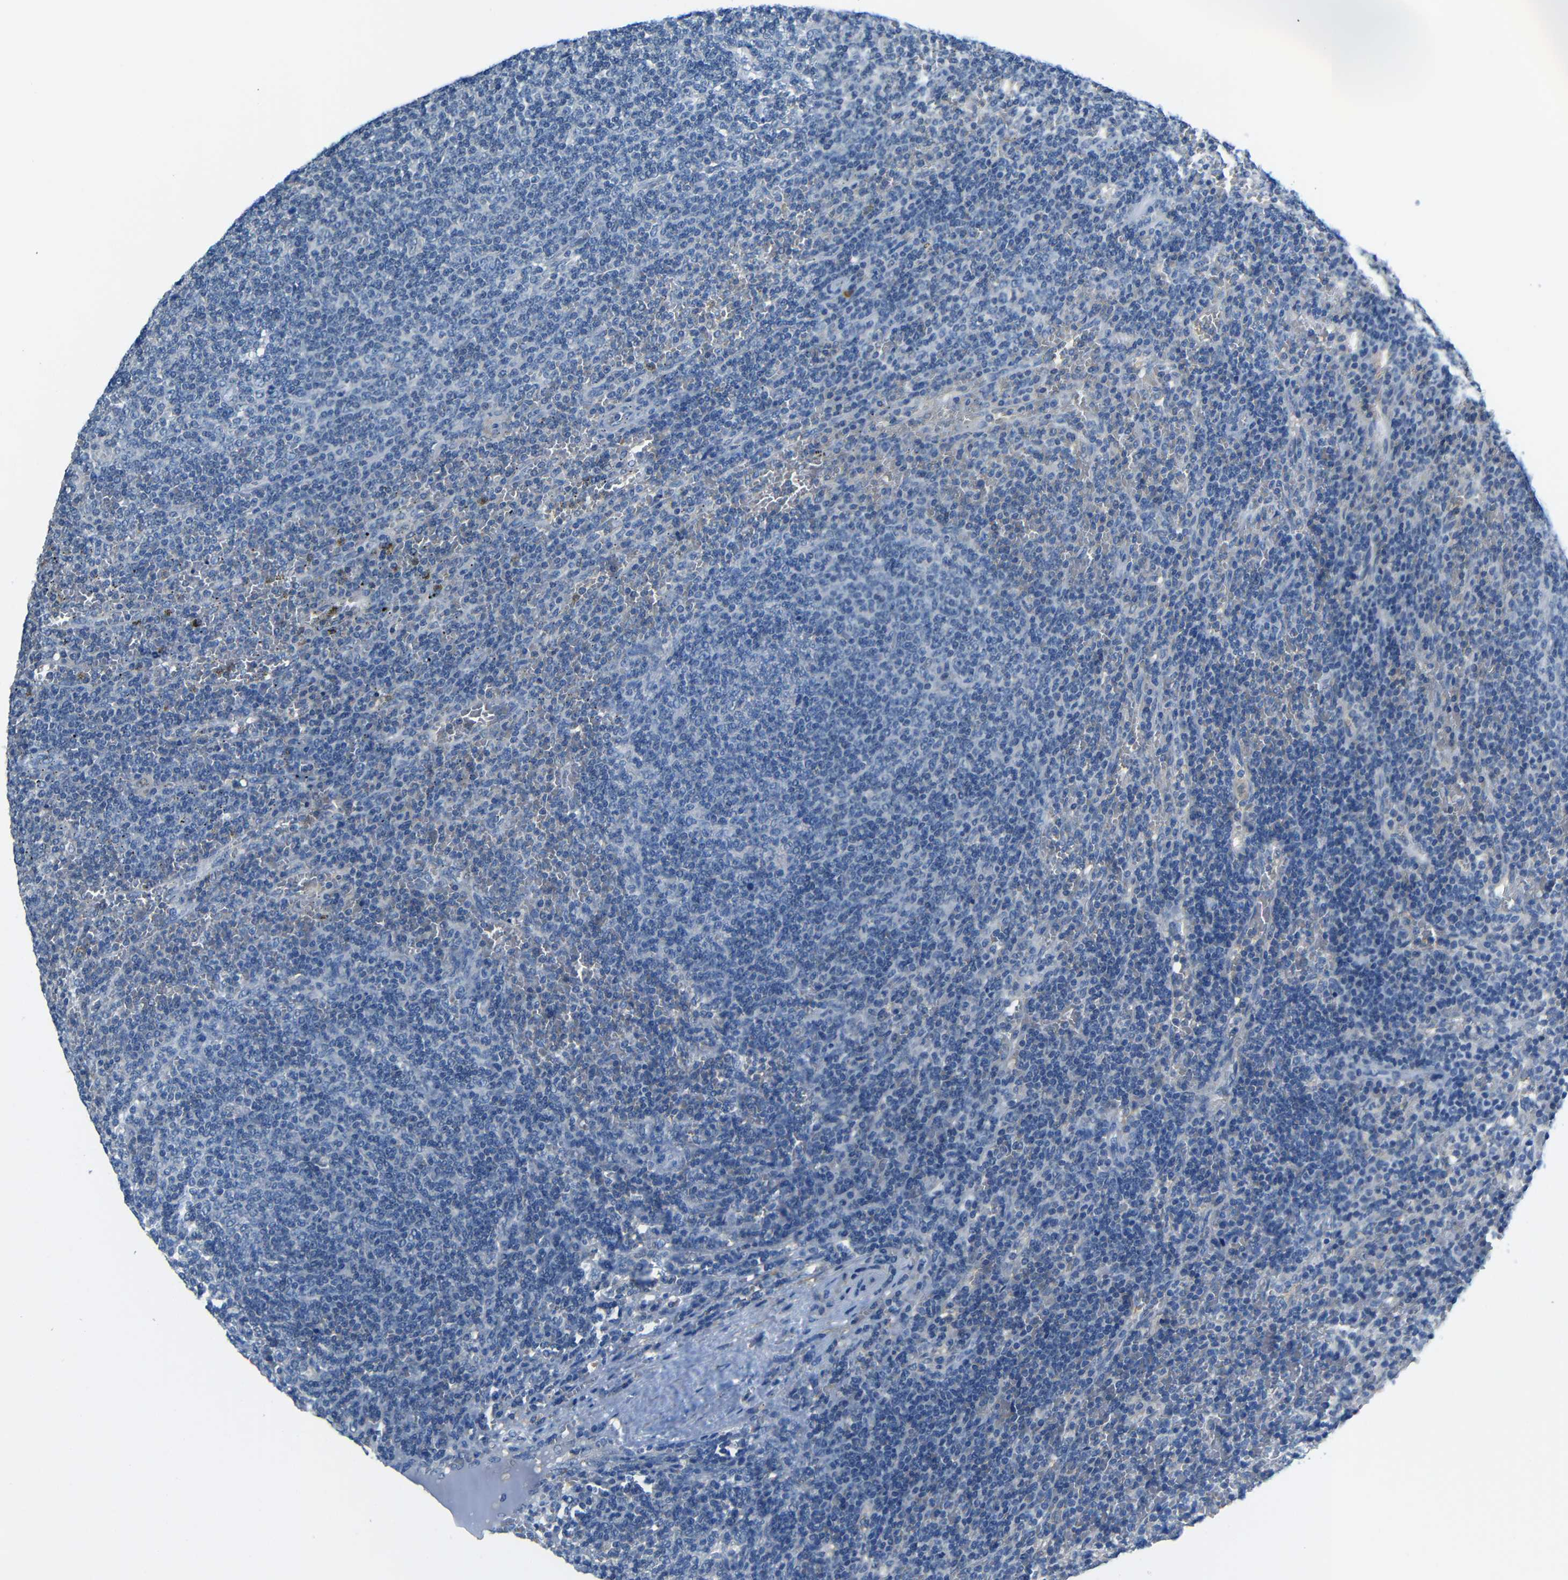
{"staining": {"intensity": "negative", "quantity": "none", "location": "none"}, "tissue": "lymphoma", "cell_type": "Tumor cells", "image_type": "cancer", "snomed": [{"axis": "morphology", "description": "Malignant lymphoma, non-Hodgkin's type, Low grade"}, {"axis": "topography", "description": "Spleen"}], "caption": "Micrograph shows no protein staining in tumor cells of lymphoma tissue. The staining is performed using DAB brown chromogen with nuclei counter-stained in using hematoxylin.", "gene": "NEGR1", "patient": {"sex": "female", "age": 50}}